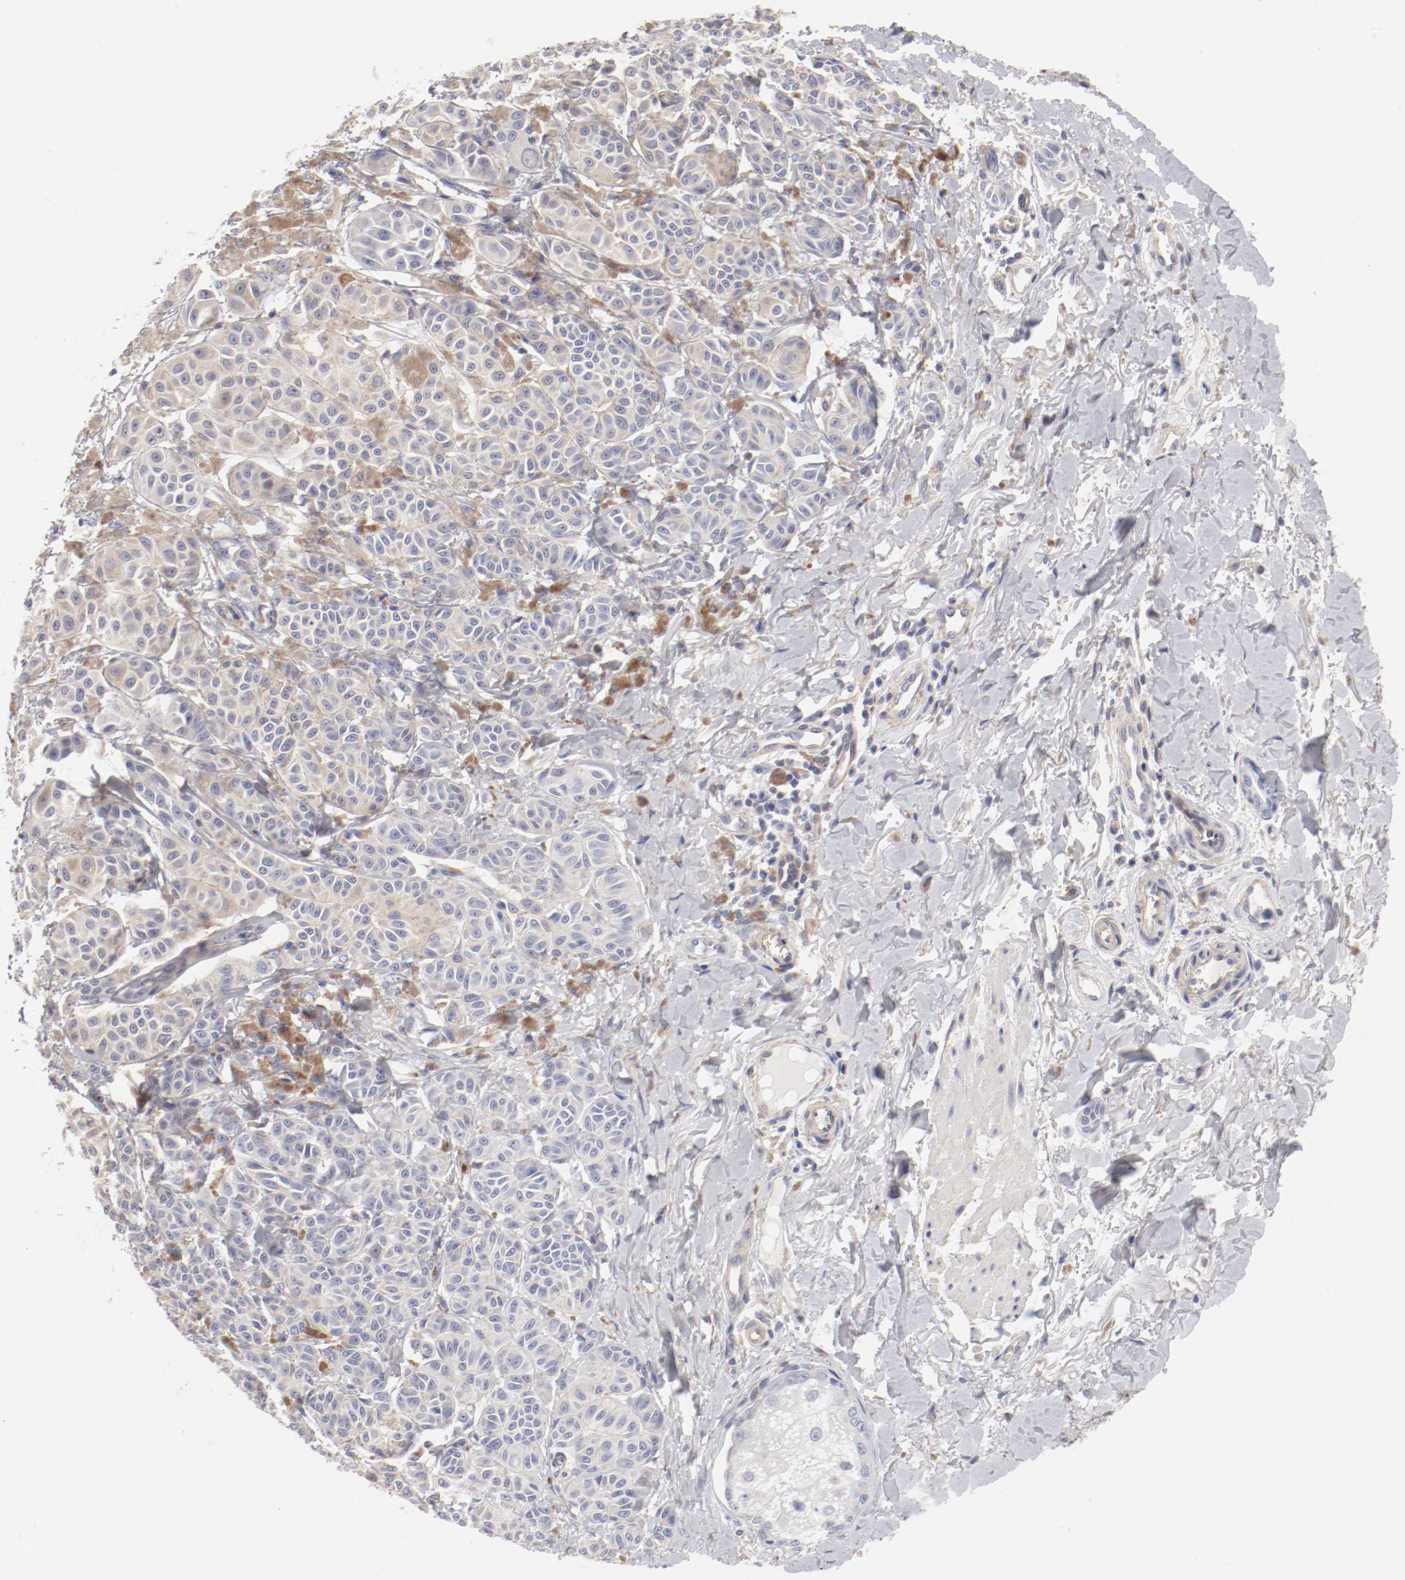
{"staining": {"intensity": "weak", "quantity": ">75%", "location": "cytoplasmic/membranous"}, "tissue": "melanoma", "cell_type": "Tumor cells", "image_type": "cancer", "snomed": [{"axis": "morphology", "description": "Malignant melanoma, NOS"}, {"axis": "topography", "description": "Skin"}], "caption": "Malignant melanoma stained with a brown dye displays weak cytoplasmic/membranous positive expression in approximately >75% of tumor cells.", "gene": "LAX1", "patient": {"sex": "male", "age": 76}}